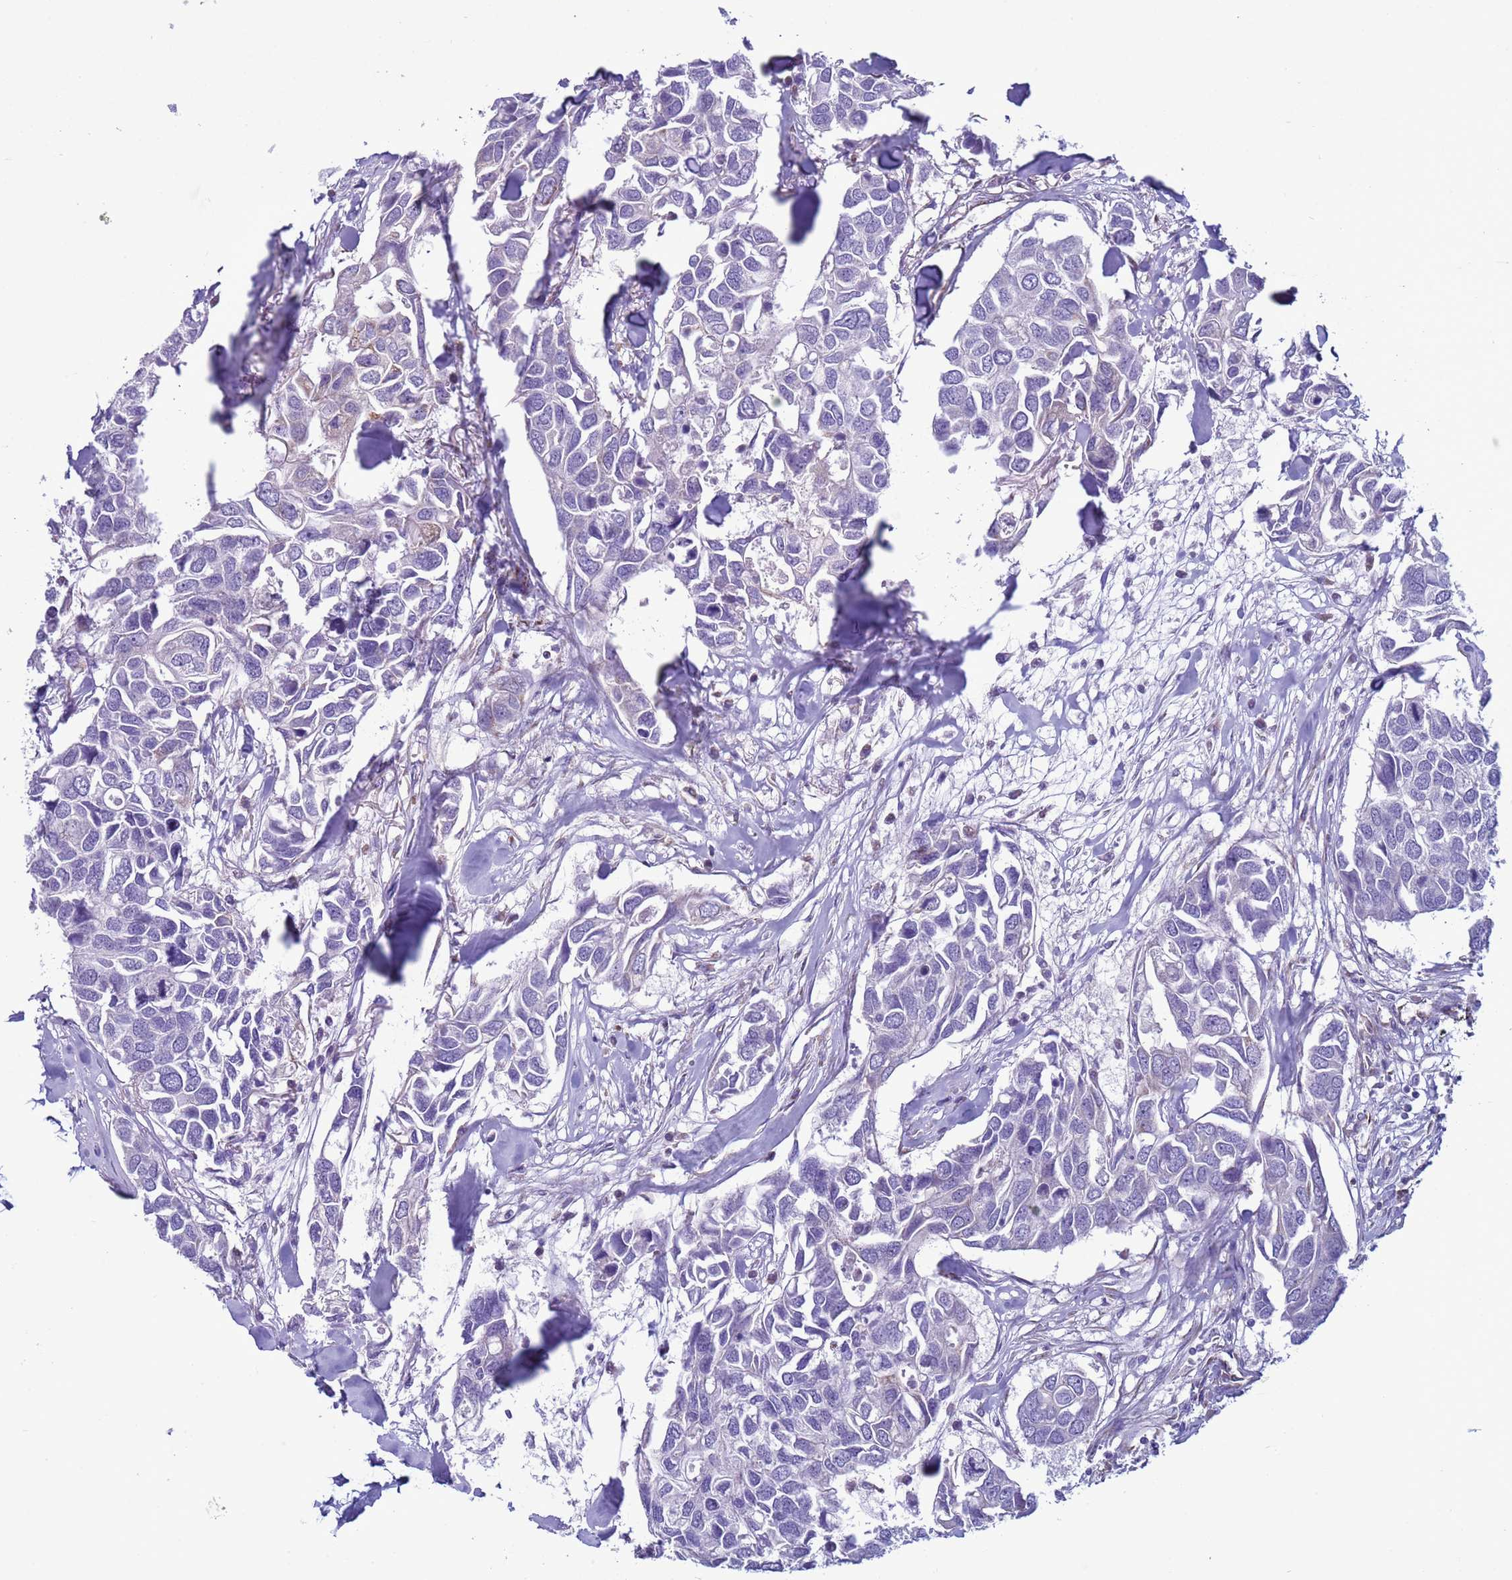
{"staining": {"intensity": "negative", "quantity": "none", "location": "none"}, "tissue": "breast cancer", "cell_type": "Tumor cells", "image_type": "cancer", "snomed": [{"axis": "morphology", "description": "Duct carcinoma"}, {"axis": "topography", "description": "Breast"}], "caption": "This is a micrograph of IHC staining of breast cancer (intraductal carcinoma), which shows no expression in tumor cells.", "gene": "NCALD", "patient": {"sex": "female", "age": 83}}